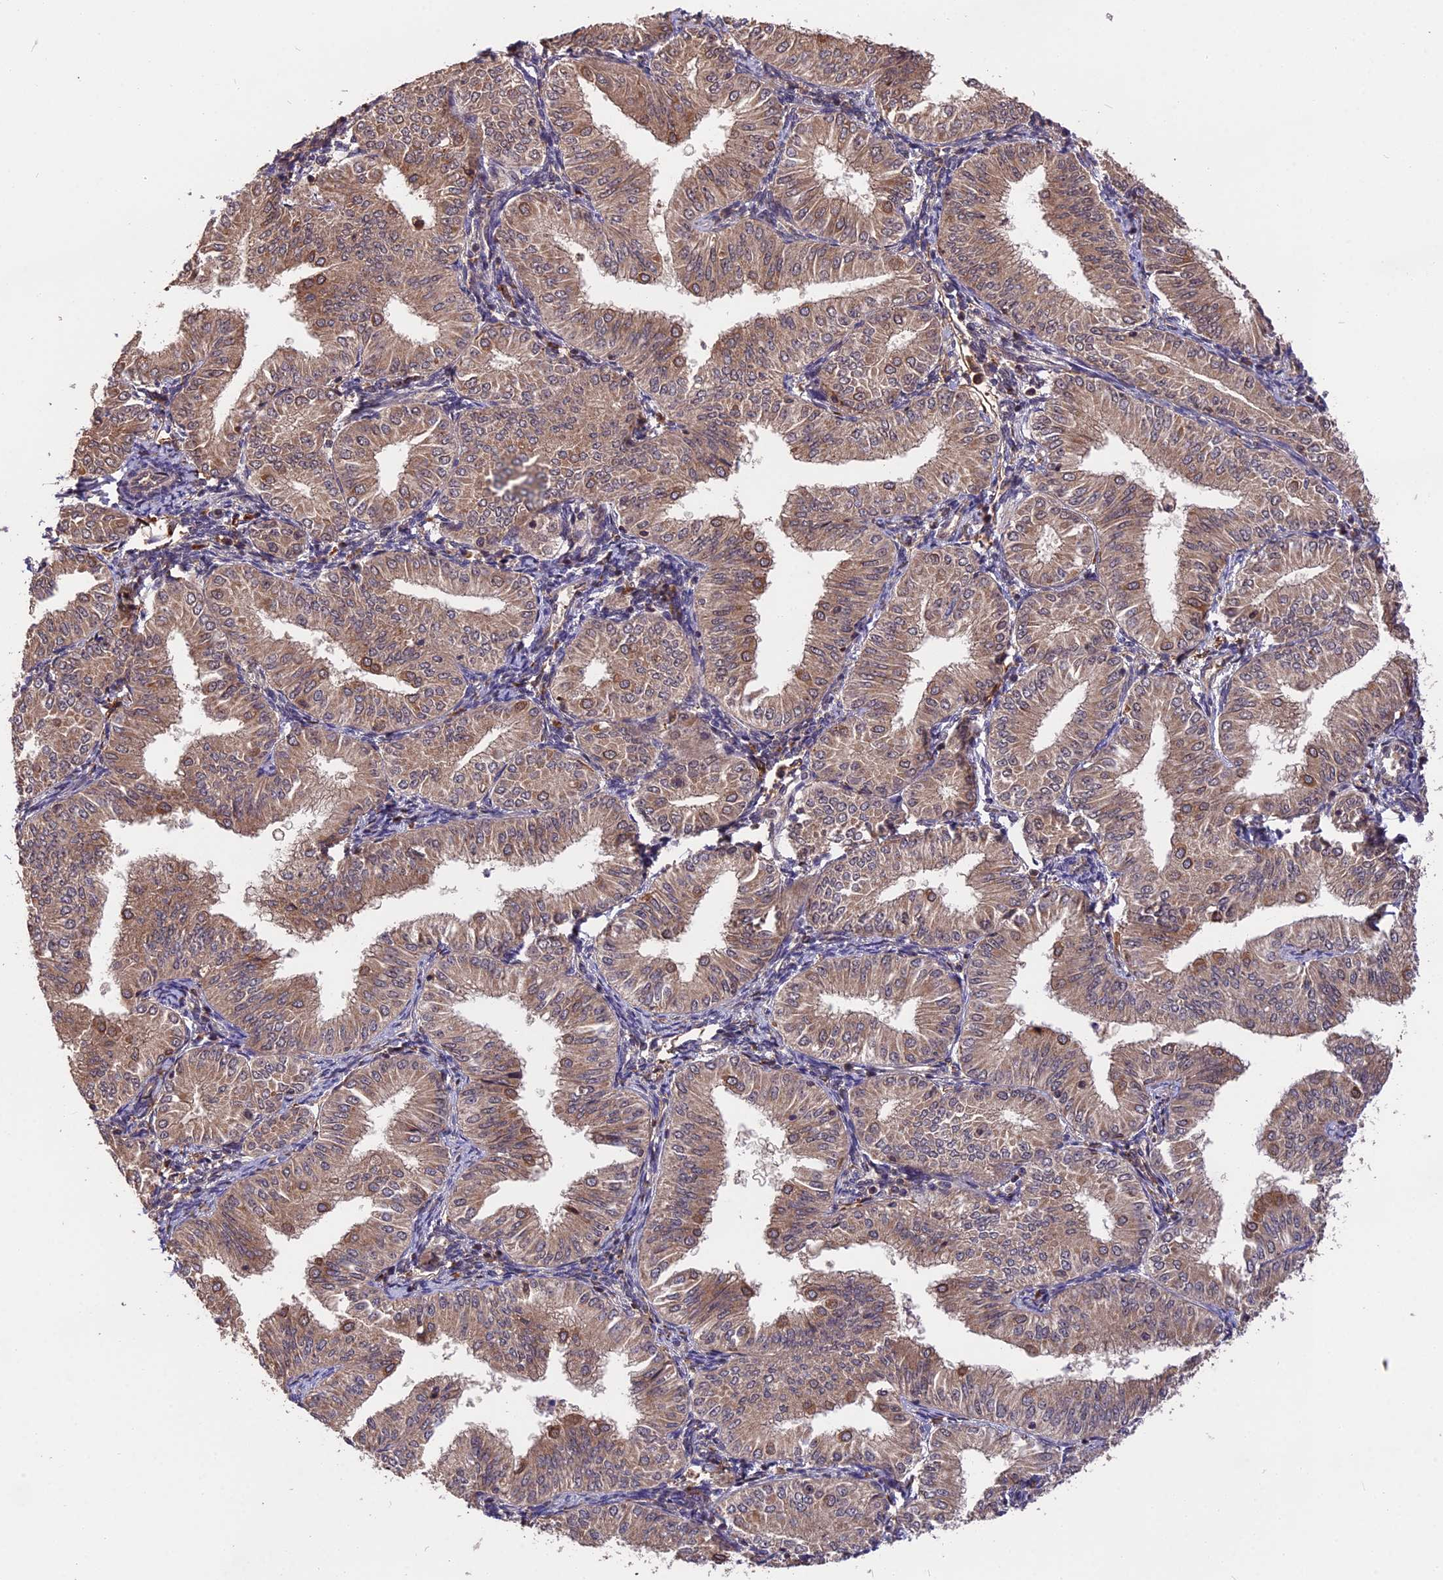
{"staining": {"intensity": "weak", "quantity": "25%-75%", "location": "cytoplasmic/membranous"}, "tissue": "endometrial cancer", "cell_type": "Tumor cells", "image_type": "cancer", "snomed": [{"axis": "morphology", "description": "Normal tissue, NOS"}, {"axis": "morphology", "description": "Adenocarcinoma, NOS"}, {"axis": "topography", "description": "Endometrium"}], "caption": "Endometrial adenocarcinoma stained with DAB immunohistochemistry exhibits low levels of weak cytoplasmic/membranous positivity in about 25%-75% of tumor cells. The staining was performed using DAB to visualize the protein expression in brown, while the nuclei were stained in blue with hematoxylin (Magnification: 20x).", "gene": "ESCO1", "patient": {"sex": "female", "age": 53}}